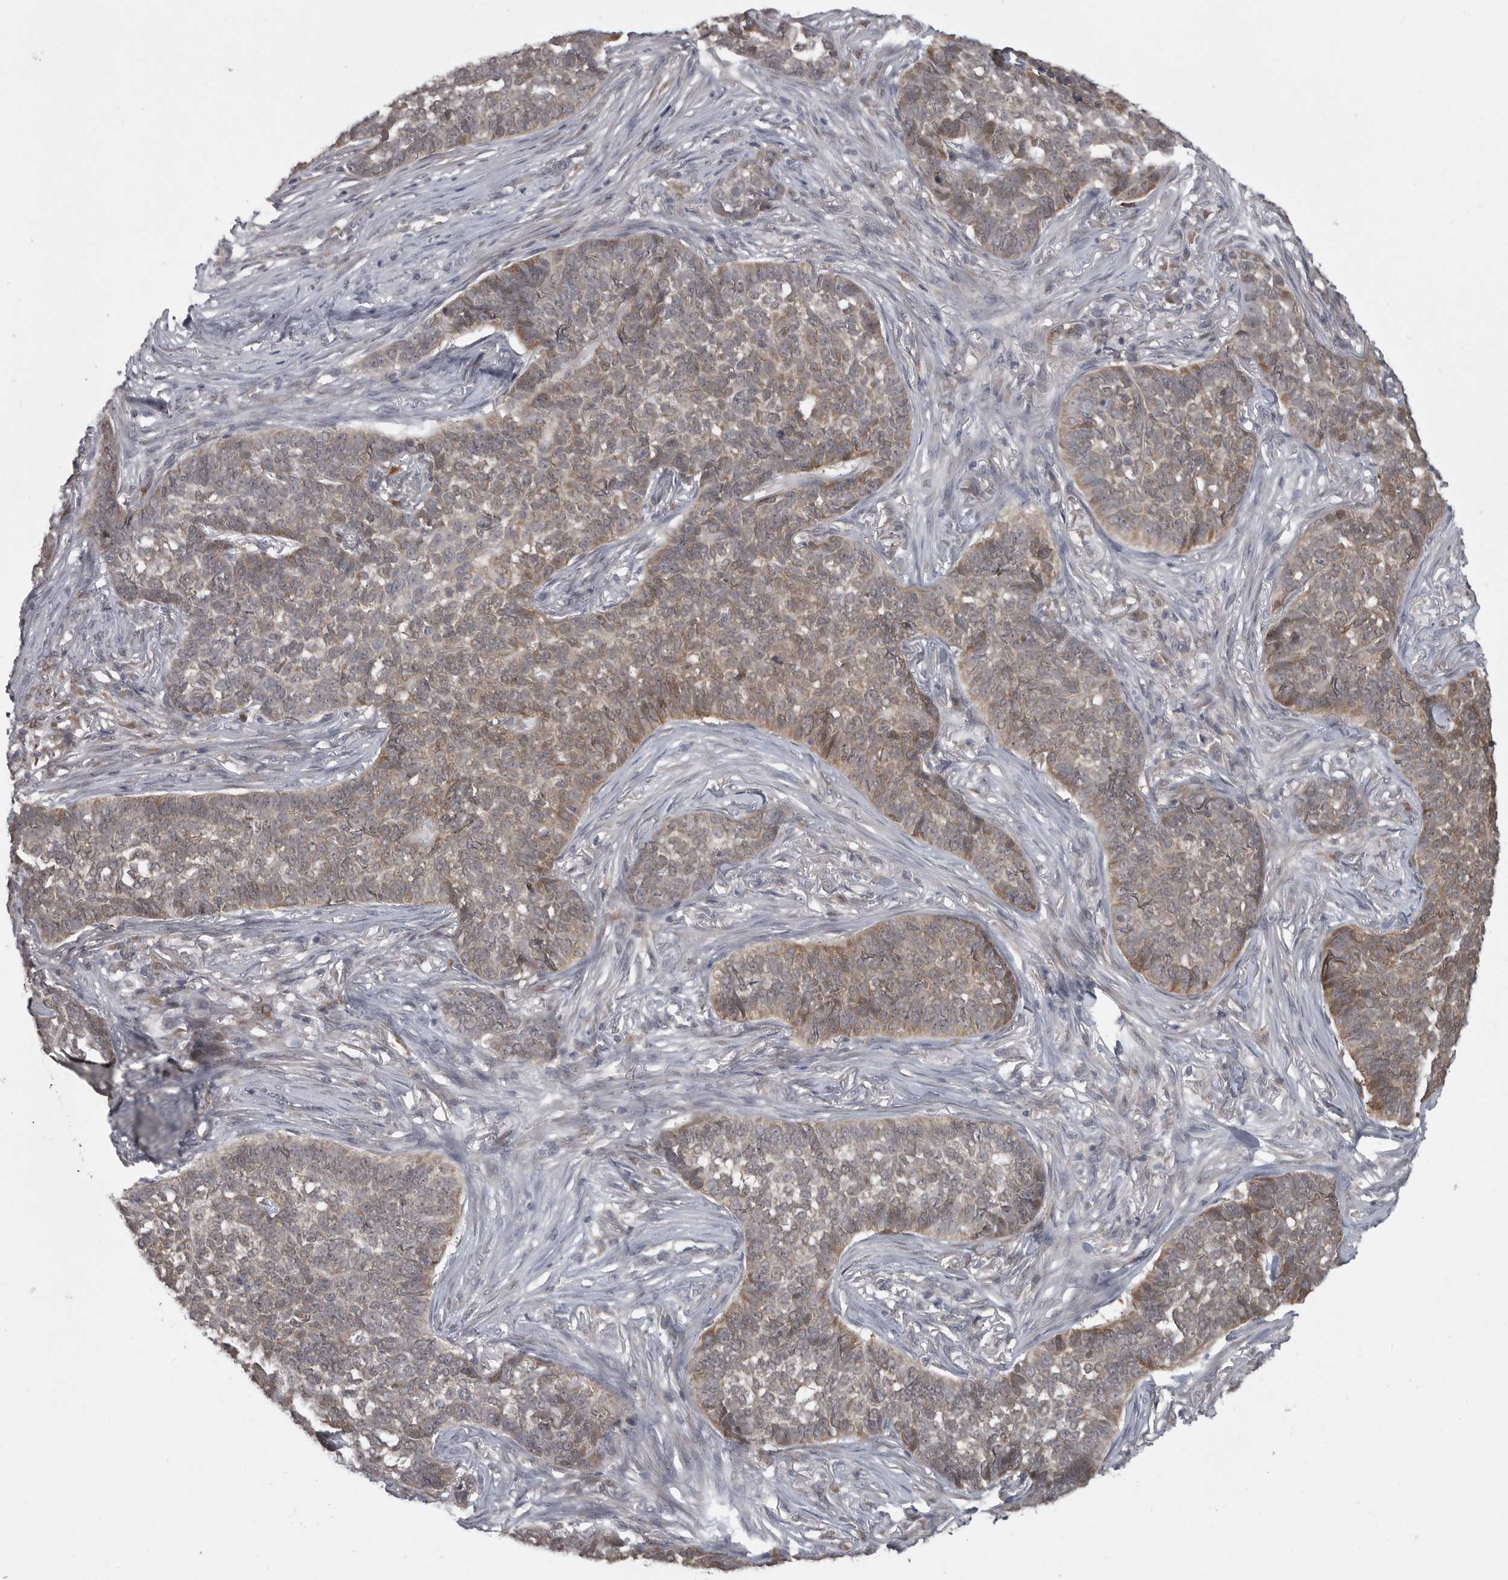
{"staining": {"intensity": "weak", "quantity": "25%-75%", "location": "cytoplasmic/membranous"}, "tissue": "skin cancer", "cell_type": "Tumor cells", "image_type": "cancer", "snomed": [{"axis": "morphology", "description": "Basal cell carcinoma"}, {"axis": "topography", "description": "Skin"}], "caption": "This is a micrograph of IHC staining of skin cancer (basal cell carcinoma), which shows weak expression in the cytoplasmic/membranous of tumor cells.", "gene": "PPP1R9A", "patient": {"sex": "male", "age": 85}}